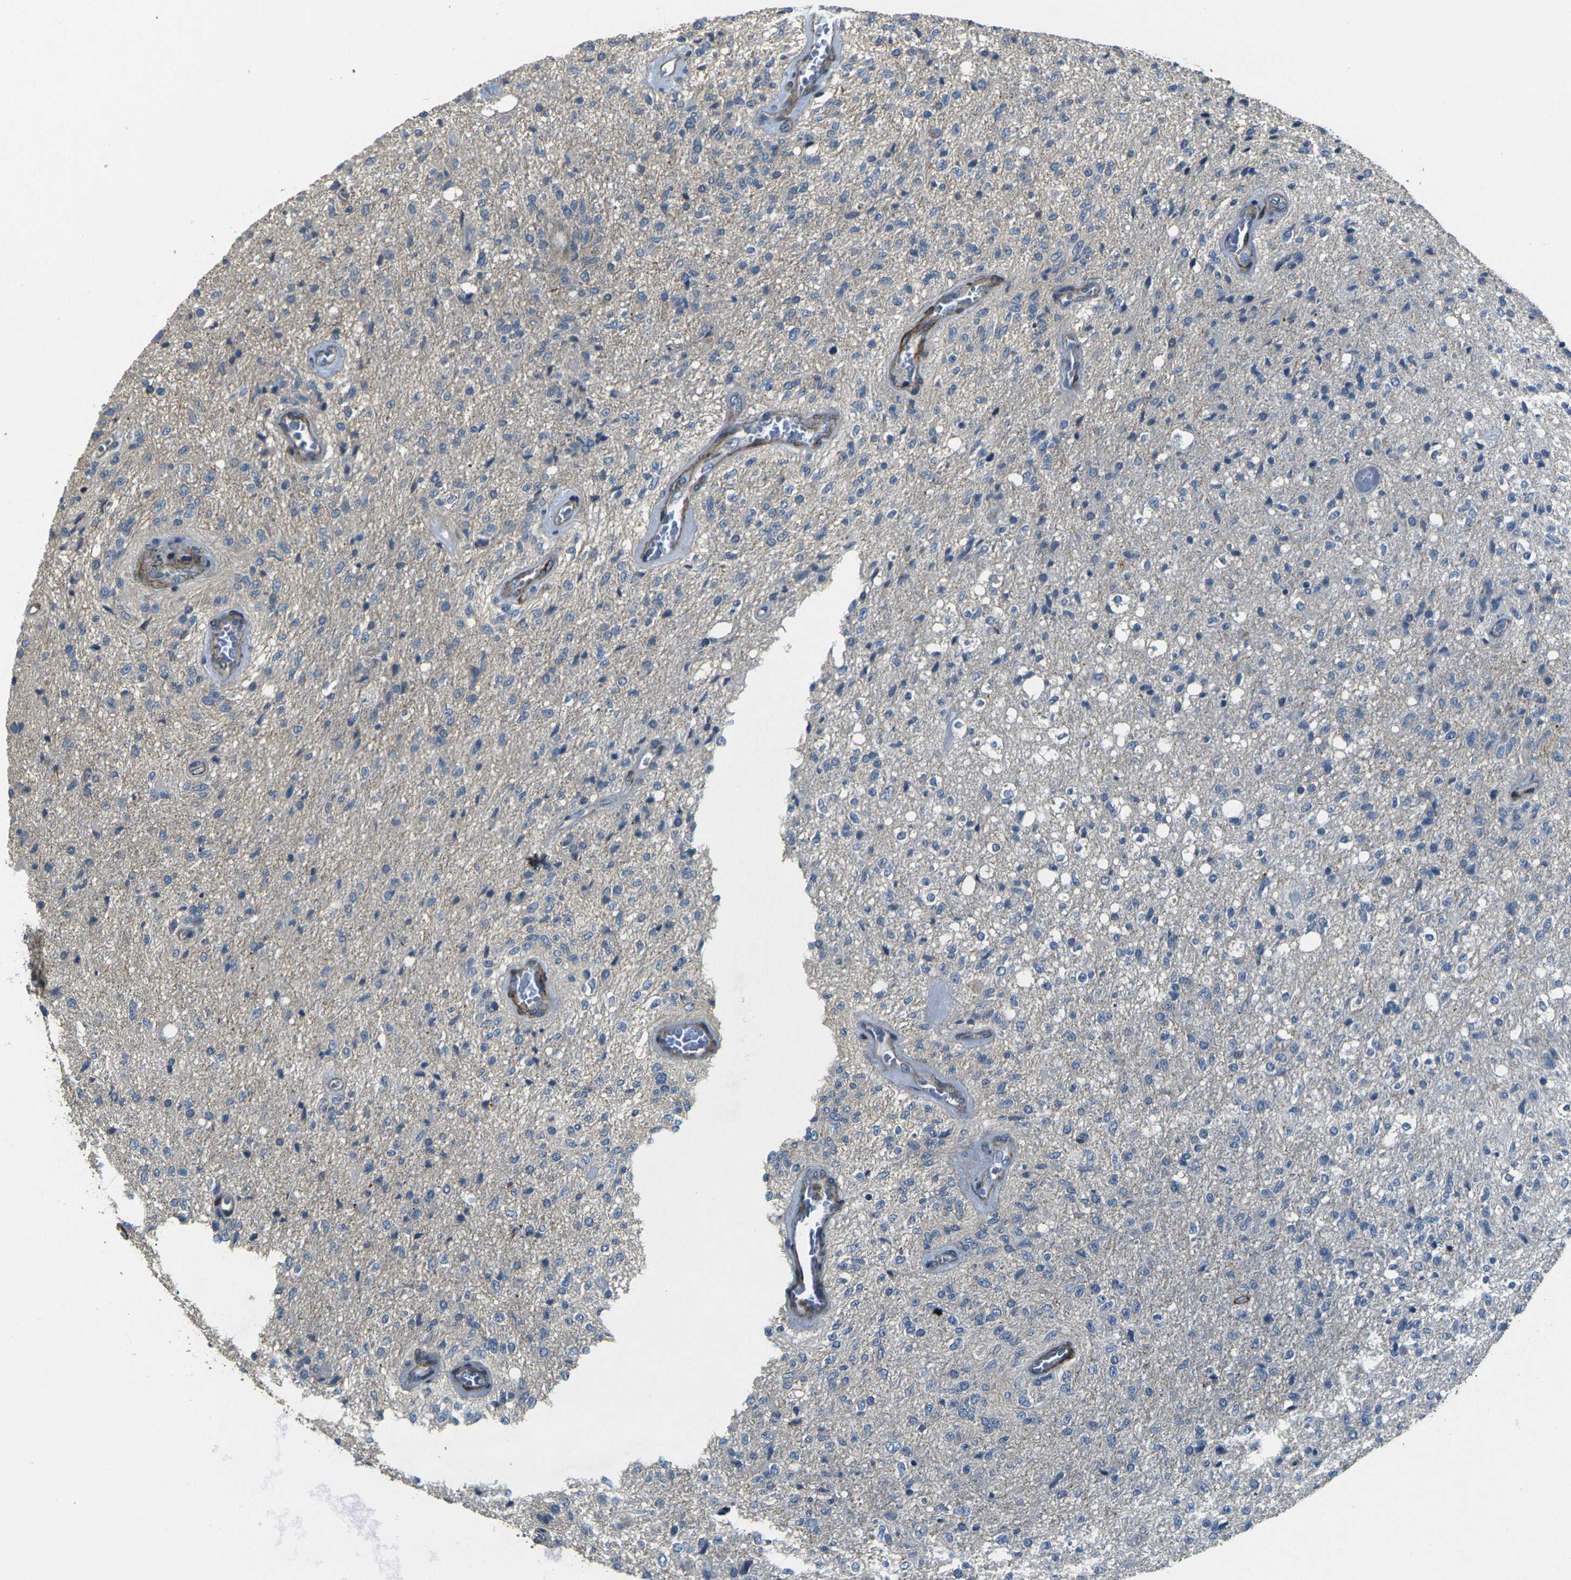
{"staining": {"intensity": "negative", "quantity": "none", "location": "none"}, "tissue": "glioma", "cell_type": "Tumor cells", "image_type": "cancer", "snomed": [{"axis": "morphology", "description": "Normal tissue, NOS"}, {"axis": "morphology", "description": "Glioma, malignant, High grade"}, {"axis": "topography", "description": "Cerebral cortex"}], "caption": "Immunohistochemistry (IHC) of glioma shows no staining in tumor cells.", "gene": "EPHA7", "patient": {"sex": "male", "age": 77}}